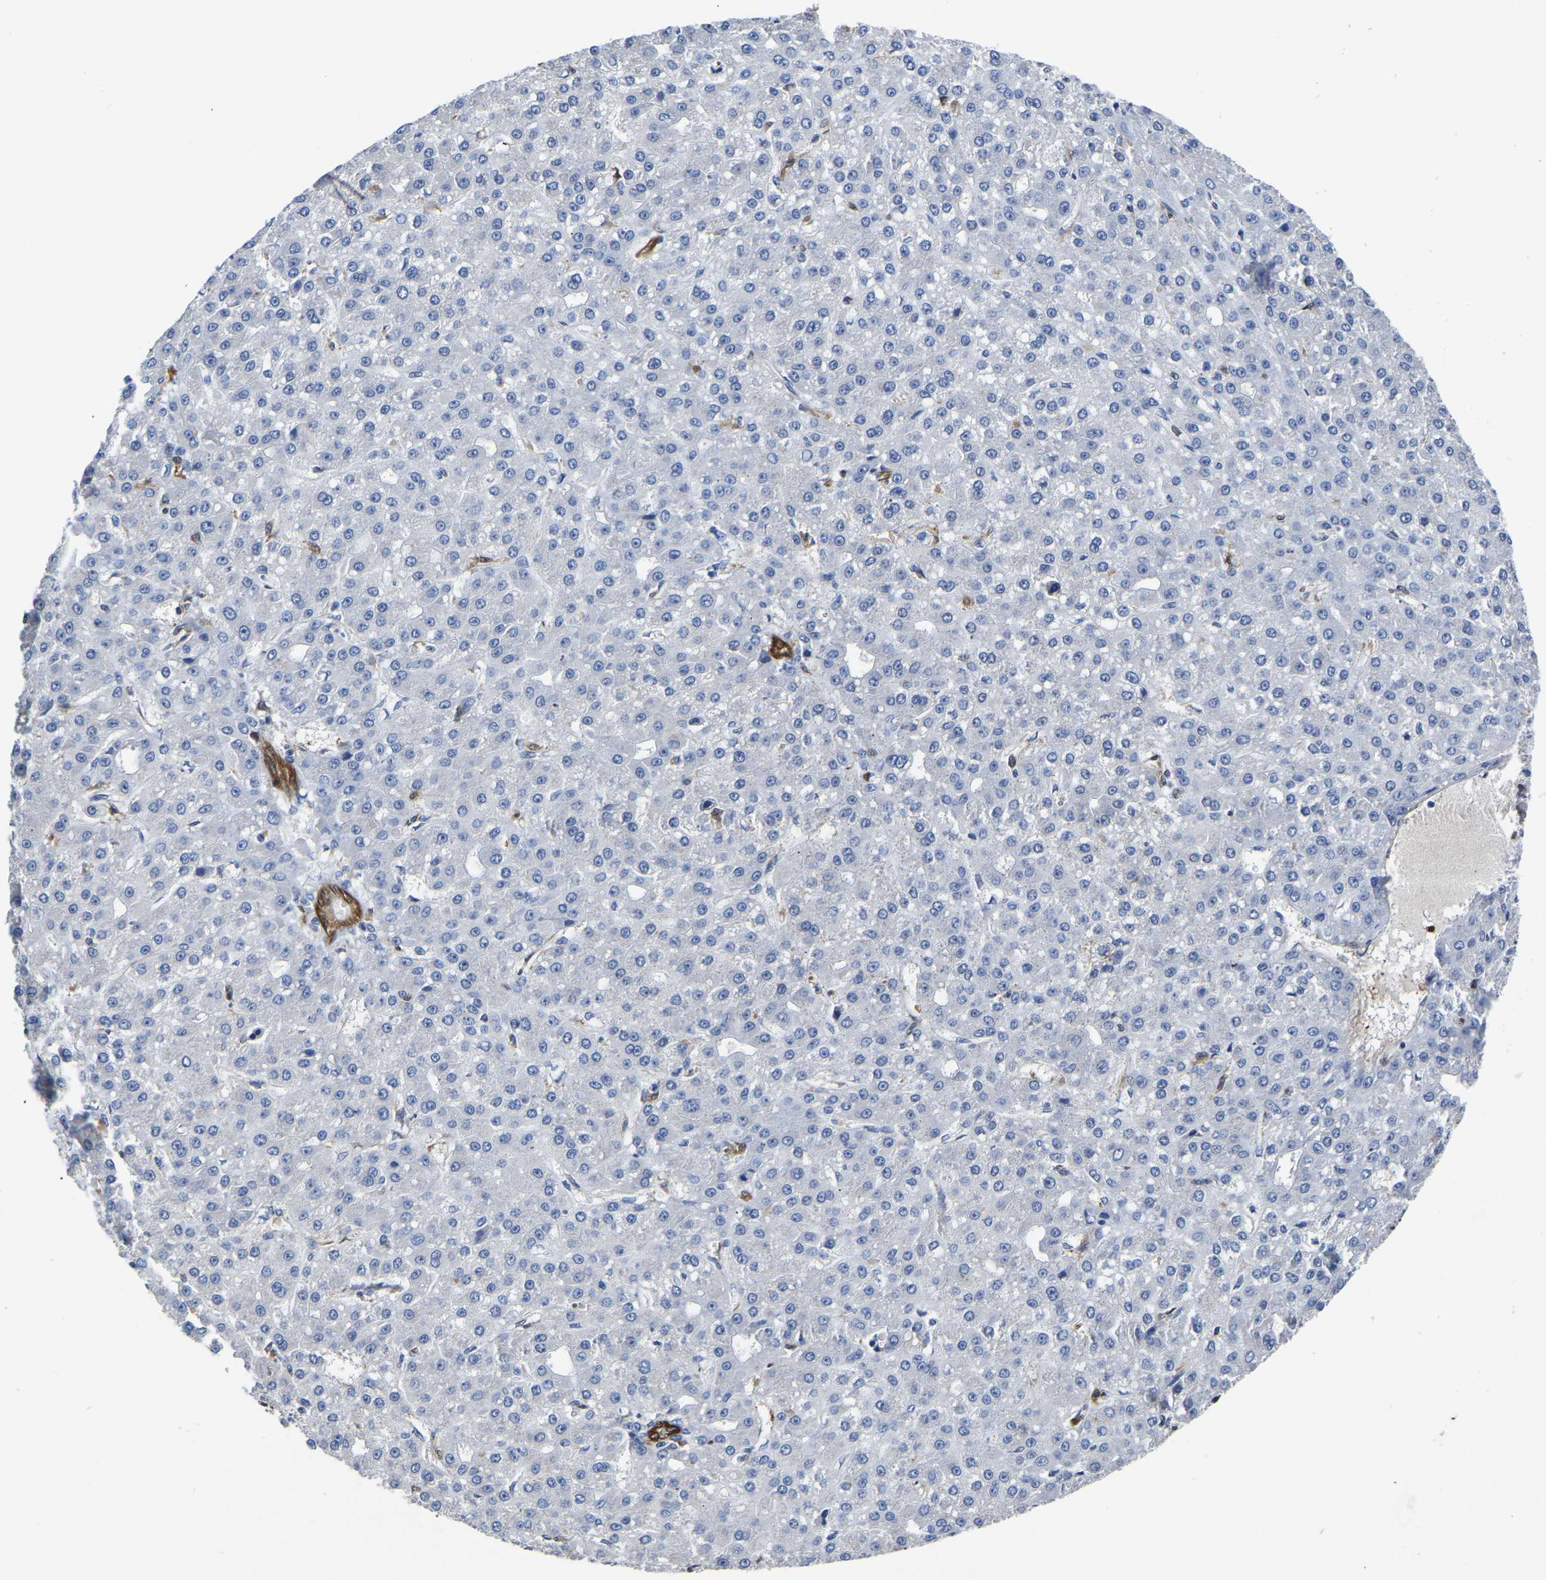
{"staining": {"intensity": "negative", "quantity": "none", "location": "none"}, "tissue": "liver cancer", "cell_type": "Tumor cells", "image_type": "cancer", "snomed": [{"axis": "morphology", "description": "Carcinoma, Hepatocellular, NOS"}, {"axis": "topography", "description": "Liver"}], "caption": "Tumor cells are negative for brown protein staining in liver cancer. The staining is performed using DAB brown chromogen with nuclei counter-stained in using hematoxylin.", "gene": "ATG2B", "patient": {"sex": "male", "age": 67}}